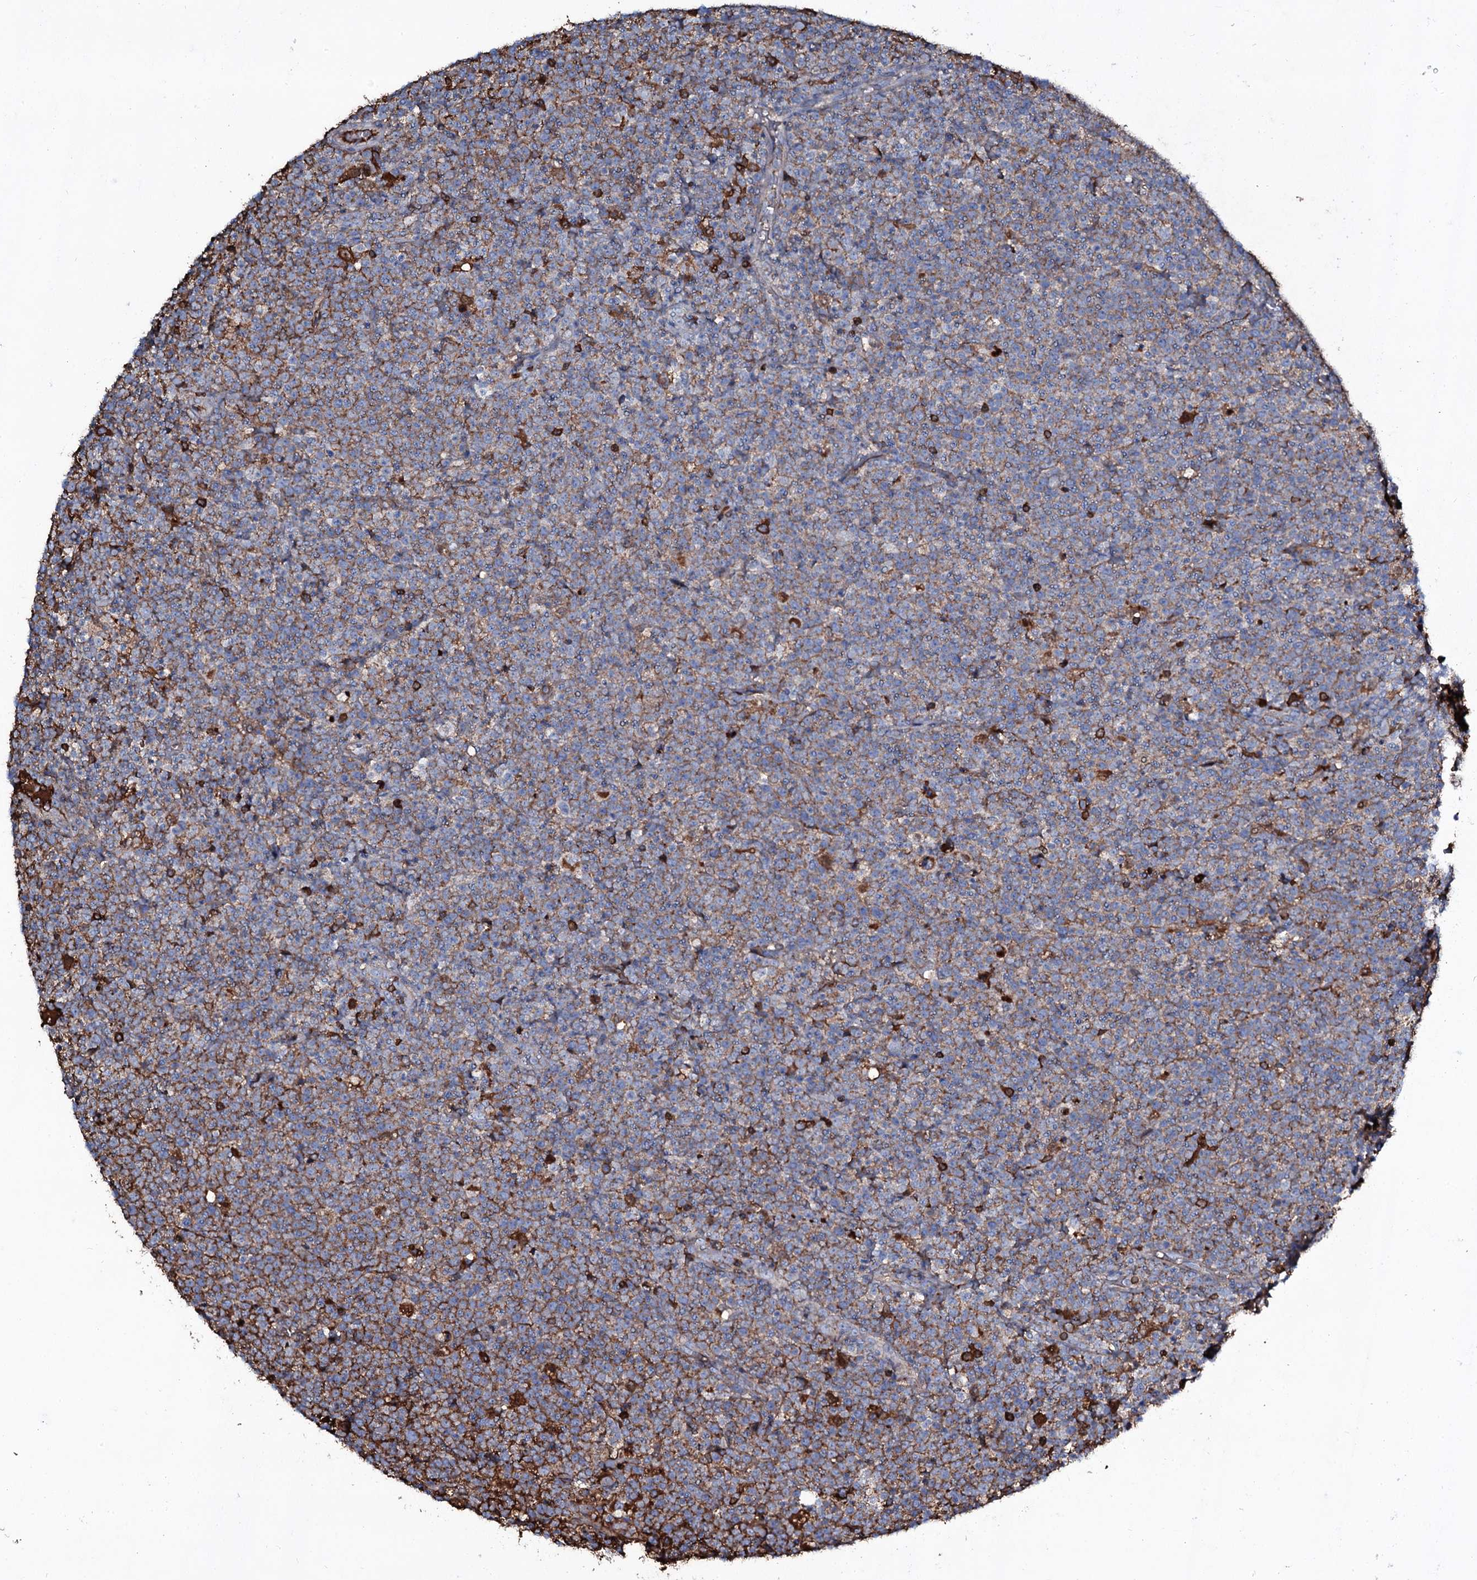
{"staining": {"intensity": "moderate", "quantity": "25%-75%", "location": "cytoplasmic/membranous"}, "tissue": "lymphoma", "cell_type": "Tumor cells", "image_type": "cancer", "snomed": [{"axis": "morphology", "description": "Malignant lymphoma, non-Hodgkin's type, High grade"}, {"axis": "topography", "description": "Lymph node"}], "caption": "Protein positivity by immunohistochemistry (IHC) demonstrates moderate cytoplasmic/membranous positivity in about 25%-75% of tumor cells in lymphoma.", "gene": "EDN1", "patient": {"sex": "male", "age": 61}}